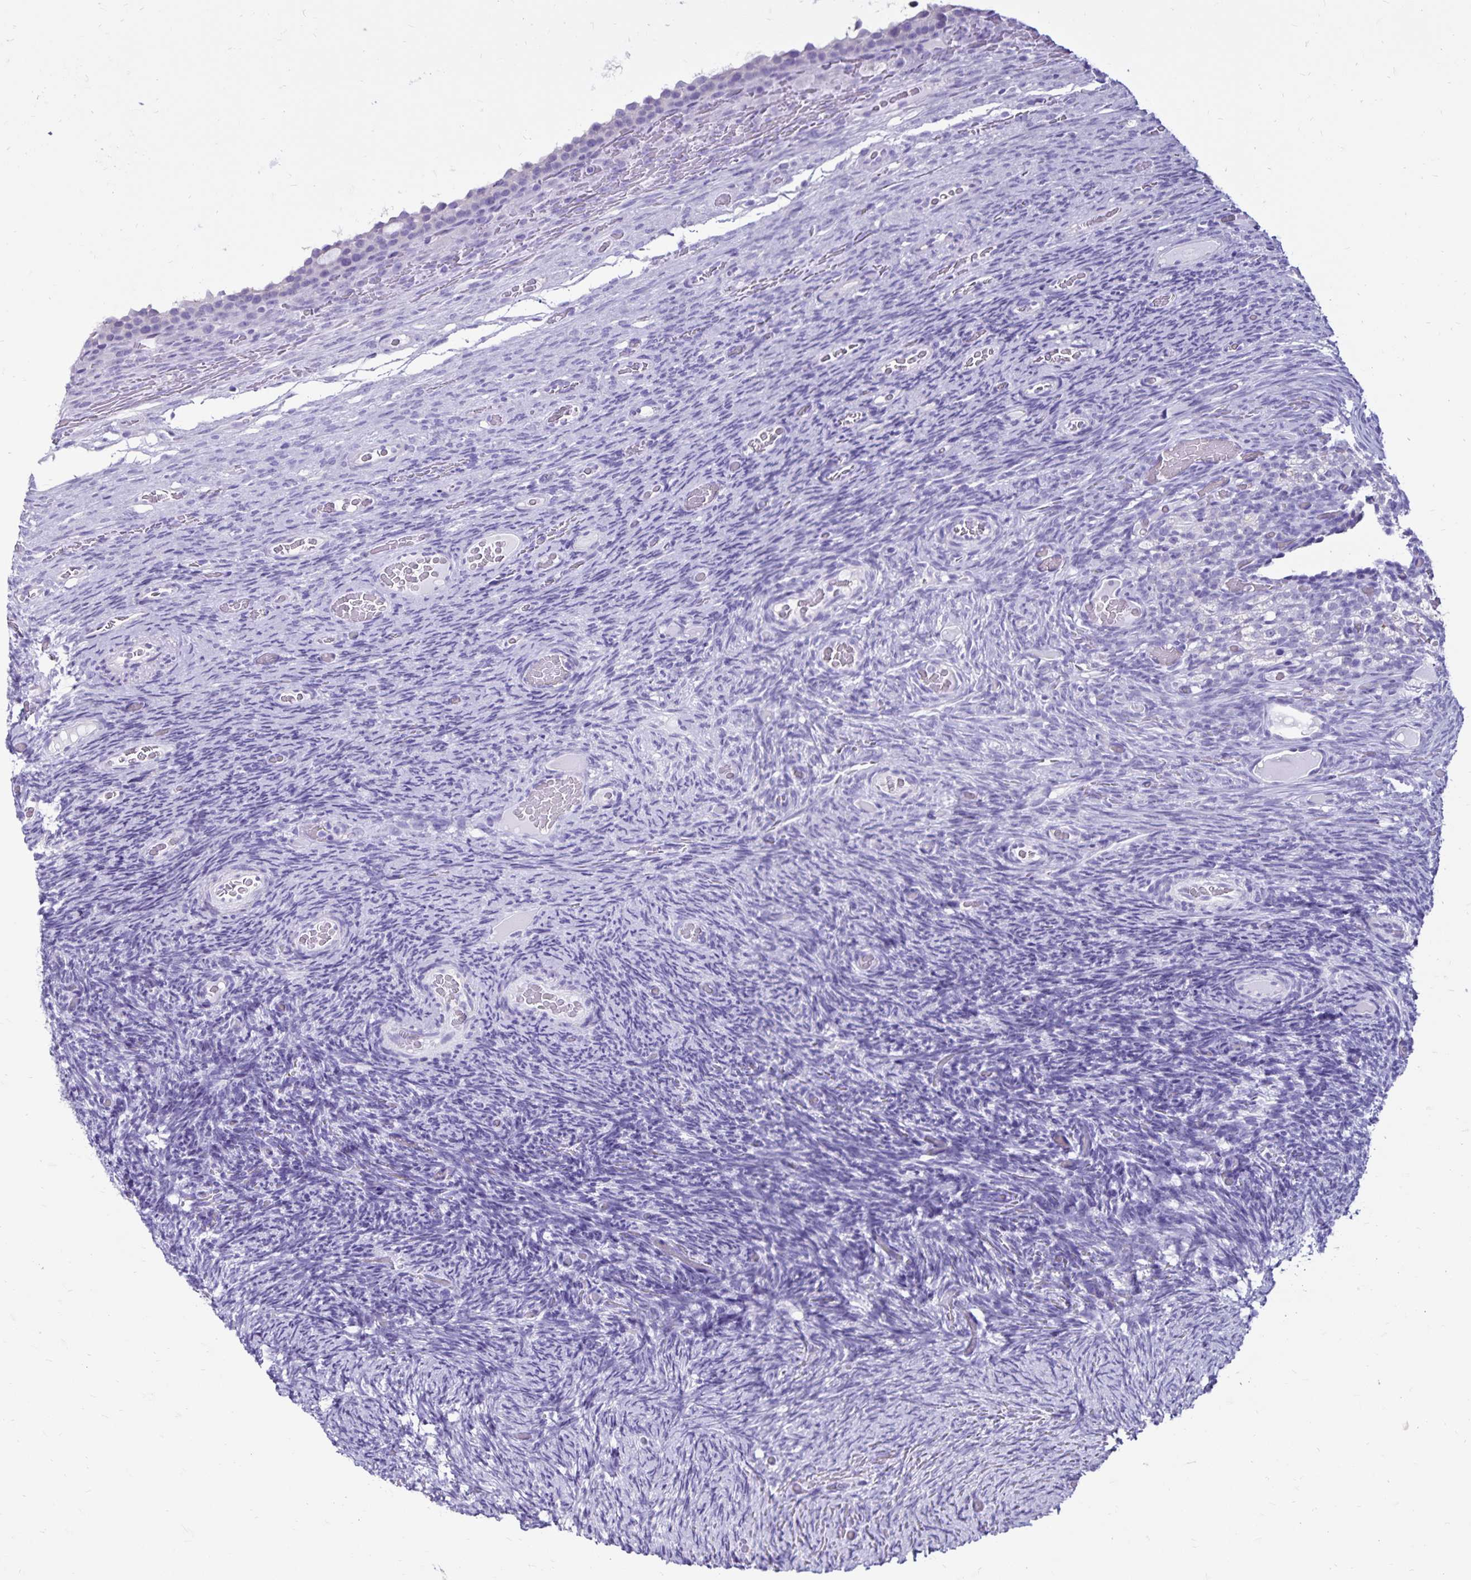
{"staining": {"intensity": "weak", "quantity": "<25%", "location": "cytoplasmic/membranous"}, "tissue": "ovary", "cell_type": "Follicle cells", "image_type": "normal", "snomed": [{"axis": "morphology", "description": "Normal tissue, NOS"}, {"axis": "topography", "description": "Ovary"}], "caption": "There is no significant positivity in follicle cells of ovary. Brightfield microscopy of immunohistochemistry (IHC) stained with DAB (brown) and hematoxylin (blue), captured at high magnification.", "gene": "EVPL", "patient": {"sex": "female", "age": 34}}